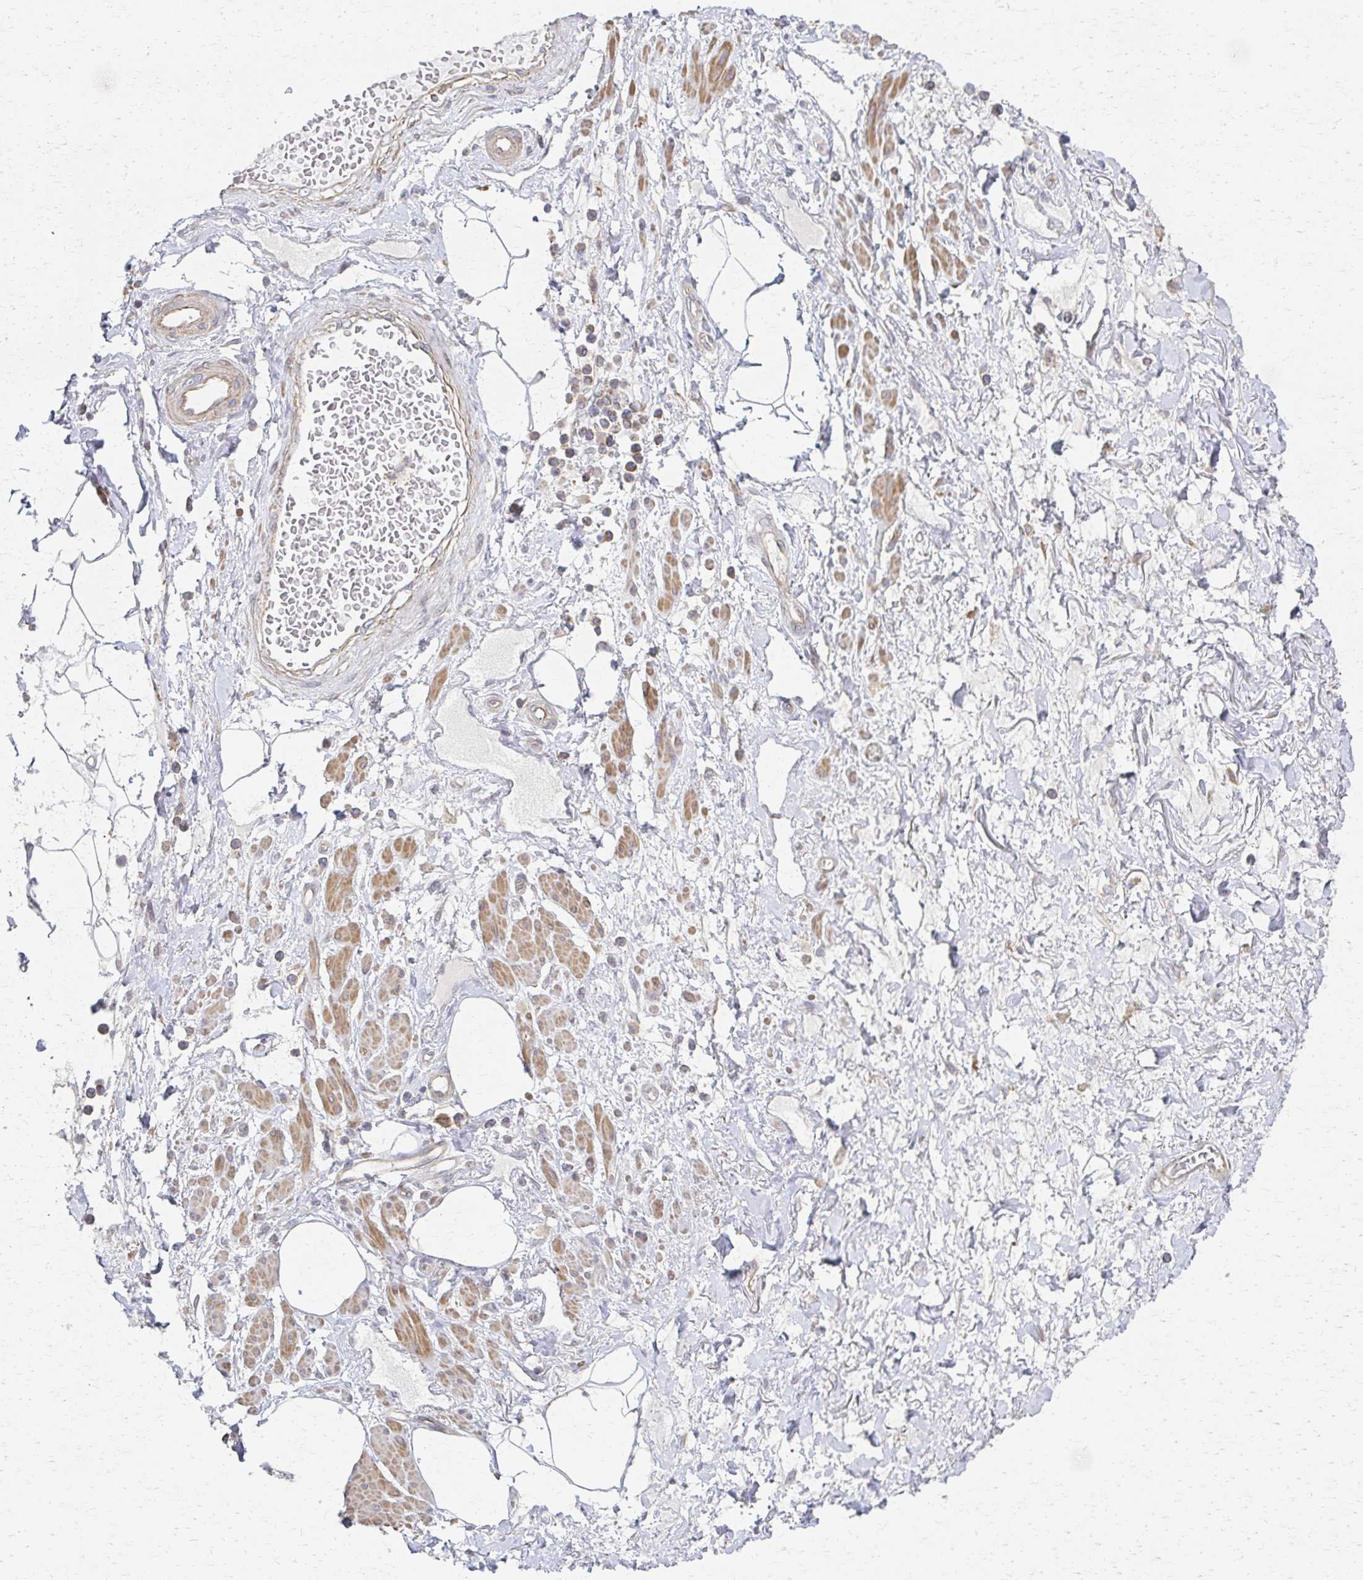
{"staining": {"intensity": "negative", "quantity": "none", "location": "none"}, "tissue": "adipose tissue", "cell_type": "Adipocytes", "image_type": "normal", "snomed": [{"axis": "morphology", "description": "Normal tissue, NOS"}, {"axis": "topography", "description": "Vagina"}, {"axis": "topography", "description": "Peripheral nerve tissue"}], "caption": "IHC image of normal adipose tissue: human adipose tissue stained with DAB (3,3'-diaminobenzidine) demonstrates no significant protein expression in adipocytes.", "gene": "EOLA1", "patient": {"sex": "female", "age": 71}}